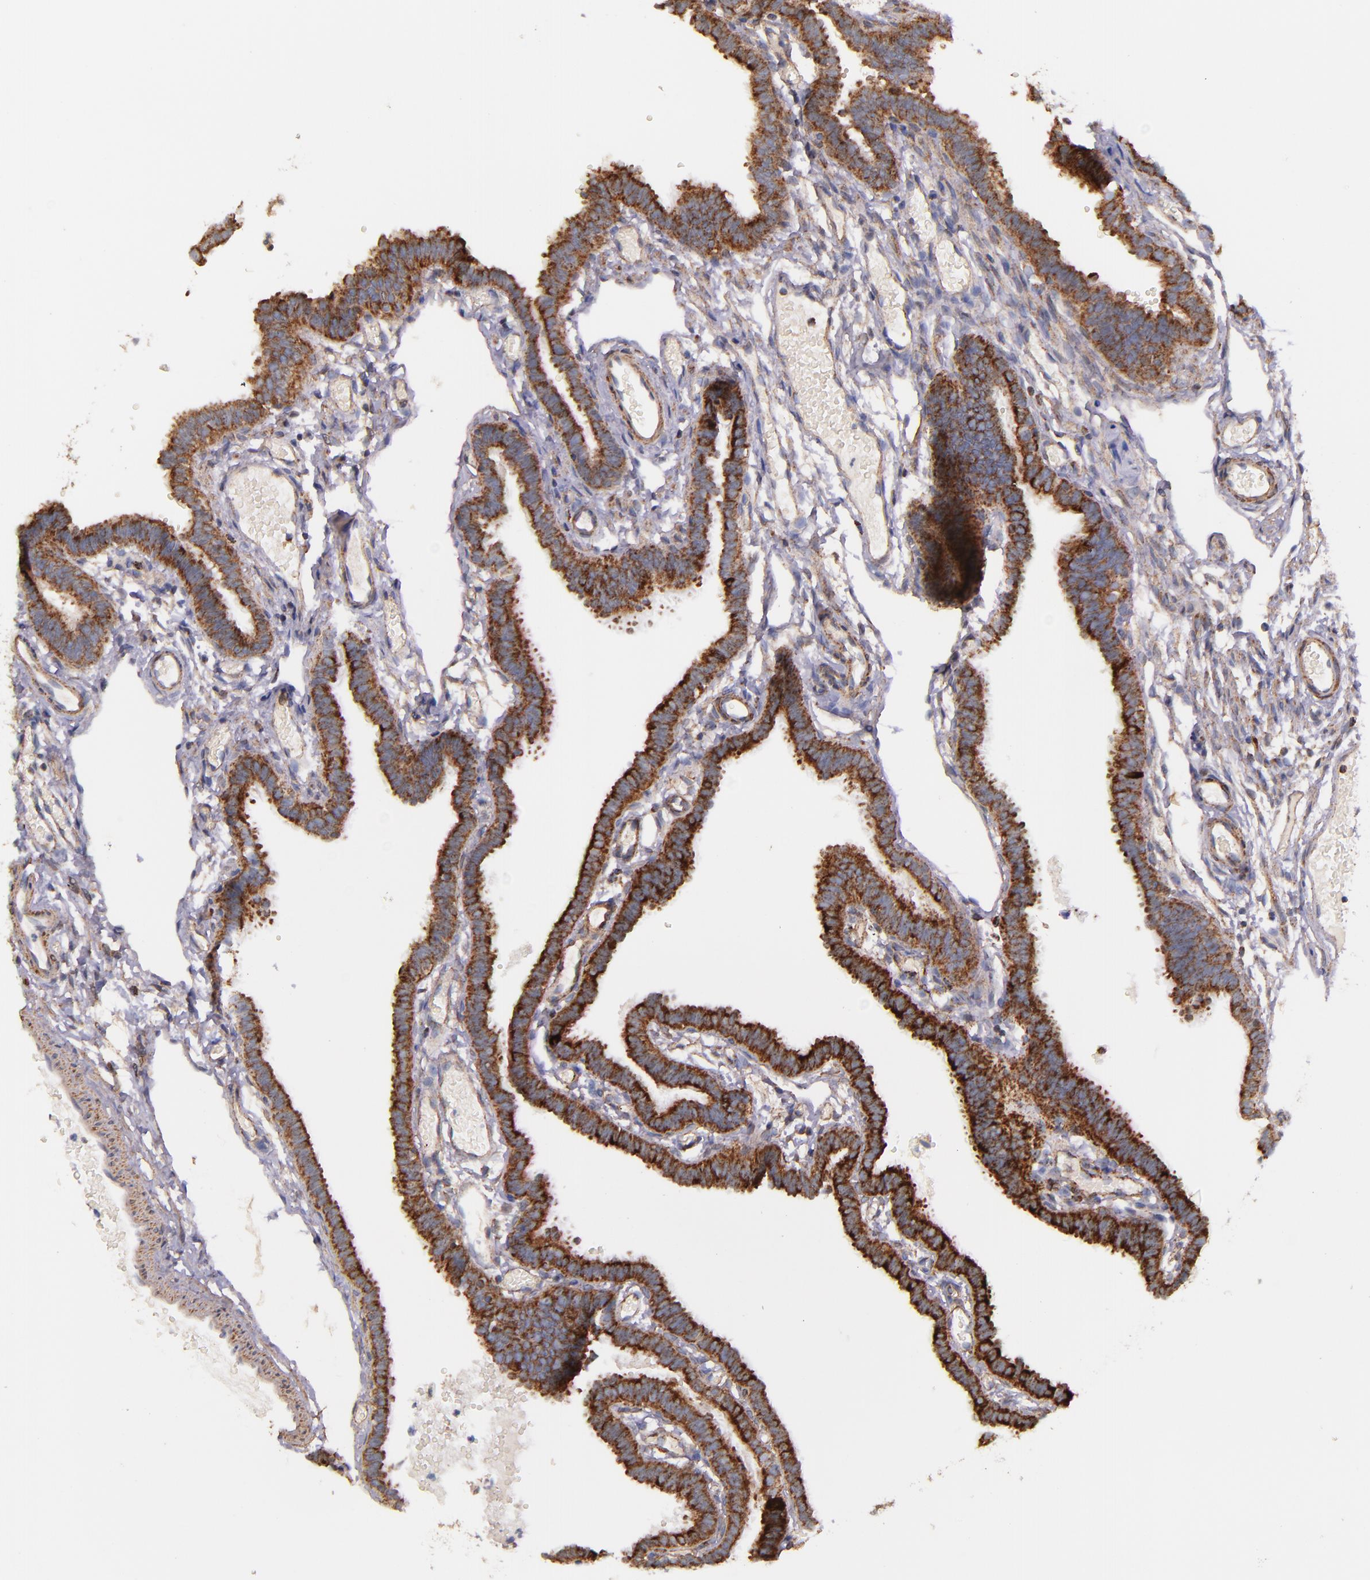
{"staining": {"intensity": "moderate", "quantity": ">75%", "location": "cytoplasmic/membranous"}, "tissue": "fallopian tube", "cell_type": "Glandular cells", "image_type": "normal", "snomed": [{"axis": "morphology", "description": "Normal tissue, NOS"}, {"axis": "topography", "description": "Fallopian tube"}], "caption": "The histopathology image displays immunohistochemical staining of normal fallopian tube. There is moderate cytoplasmic/membranous positivity is present in approximately >75% of glandular cells. Immunohistochemistry (ihc) stains the protein of interest in brown and the nuclei are stained blue.", "gene": "IDH3G", "patient": {"sex": "female", "age": 29}}